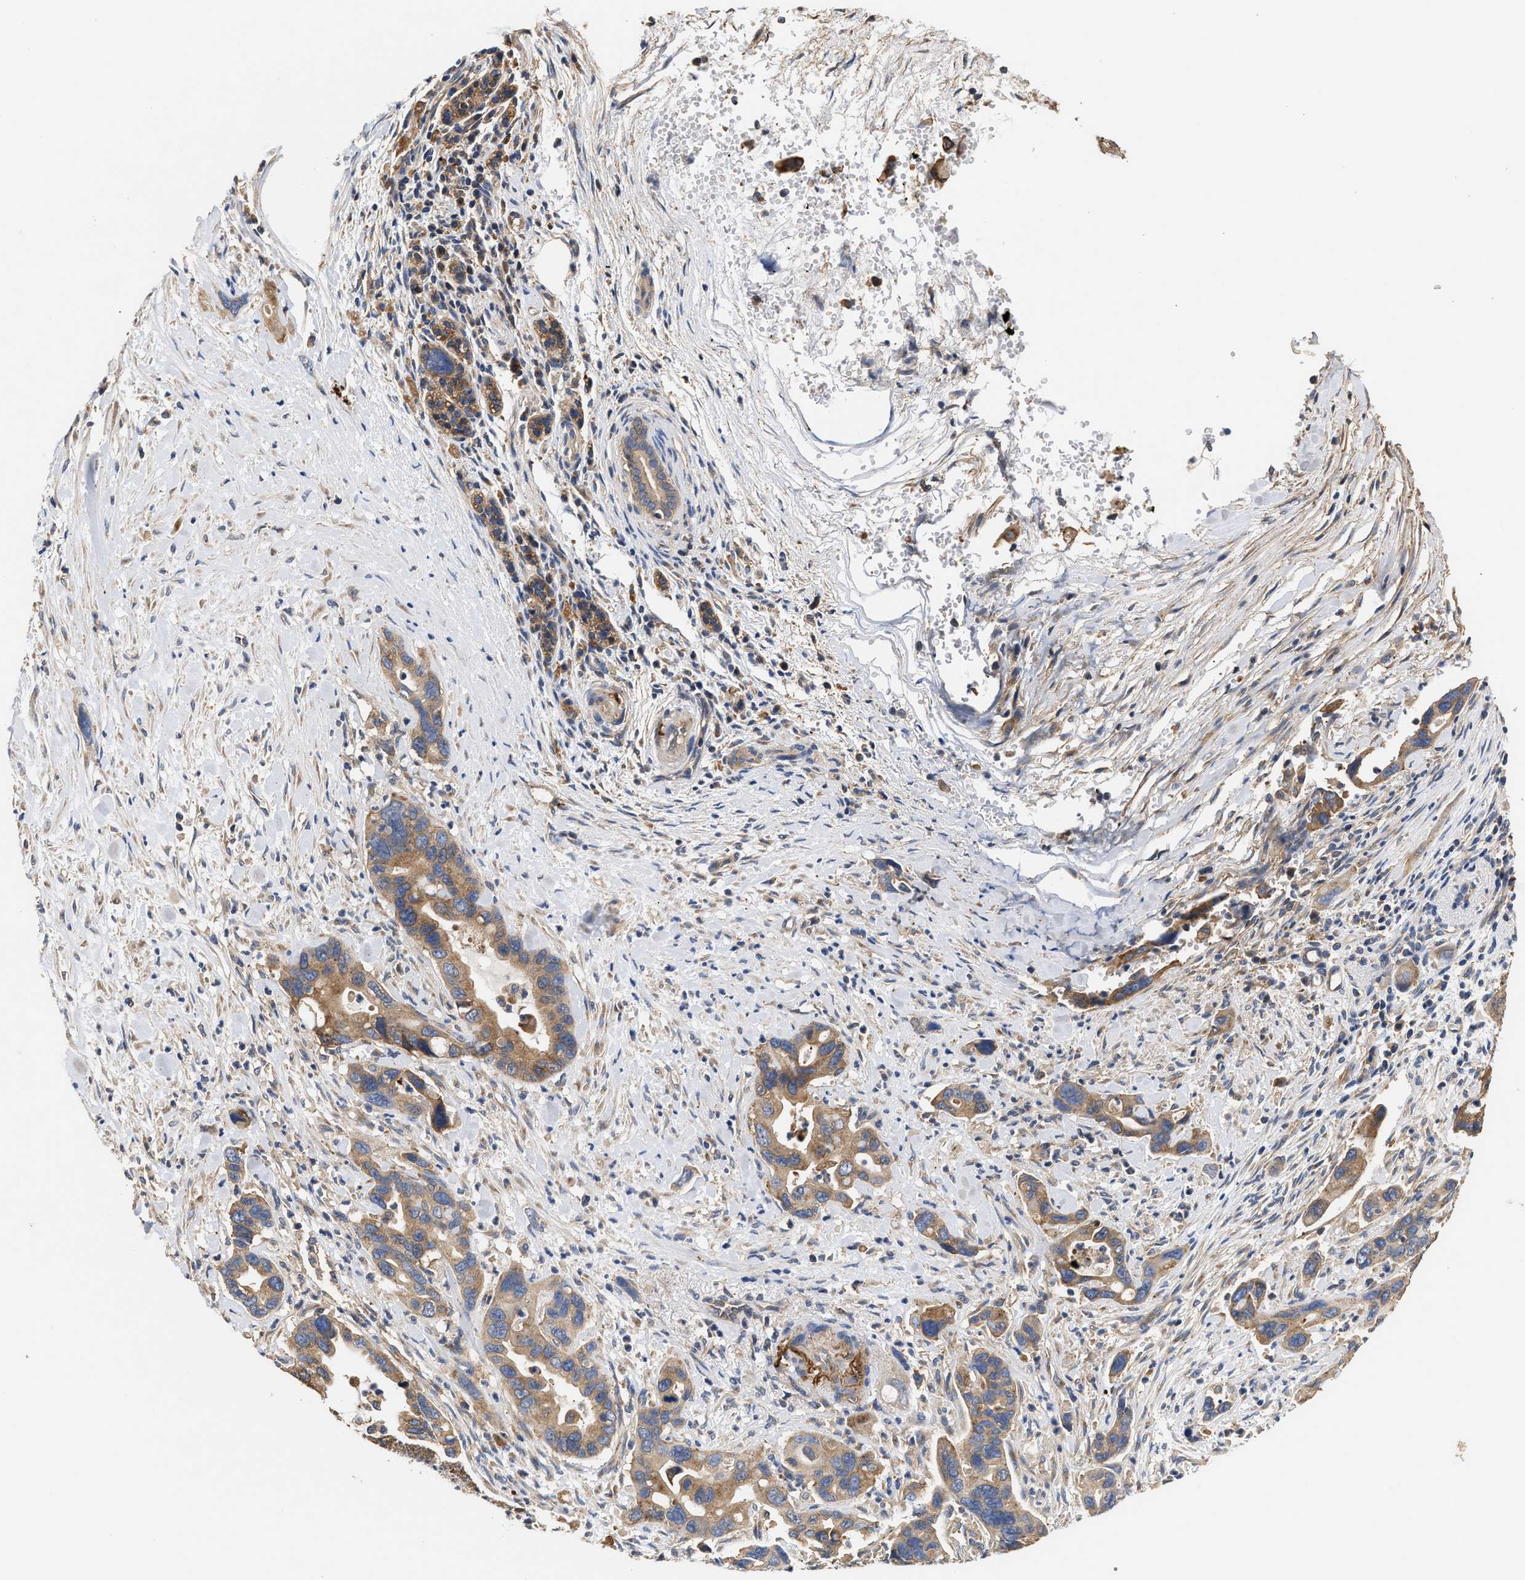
{"staining": {"intensity": "moderate", "quantity": ">75%", "location": "cytoplasmic/membranous"}, "tissue": "pancreatic cancer", "cell_type": "Tumor cells", "image_type": "cancer", "snomed": [{"axis": "morphology", "description": "Adenocarcinoma, NOS"}, {"axis": "topography", "description": "Pancreas"}], "caption": "Protein analysis of adenocarcinoma (pancreatic) tissue exhibits moderate cytoplasmic/membranous expression in about >75% of tumor cells. The staining is performed using DAB (3,3'-diaminobenzidine) brown chromogen to label protein expression. The nuclei are counter-stained blue using hematoxylin.", "gene": "KLB", "patient": {"sex": "female", "age": 70}}